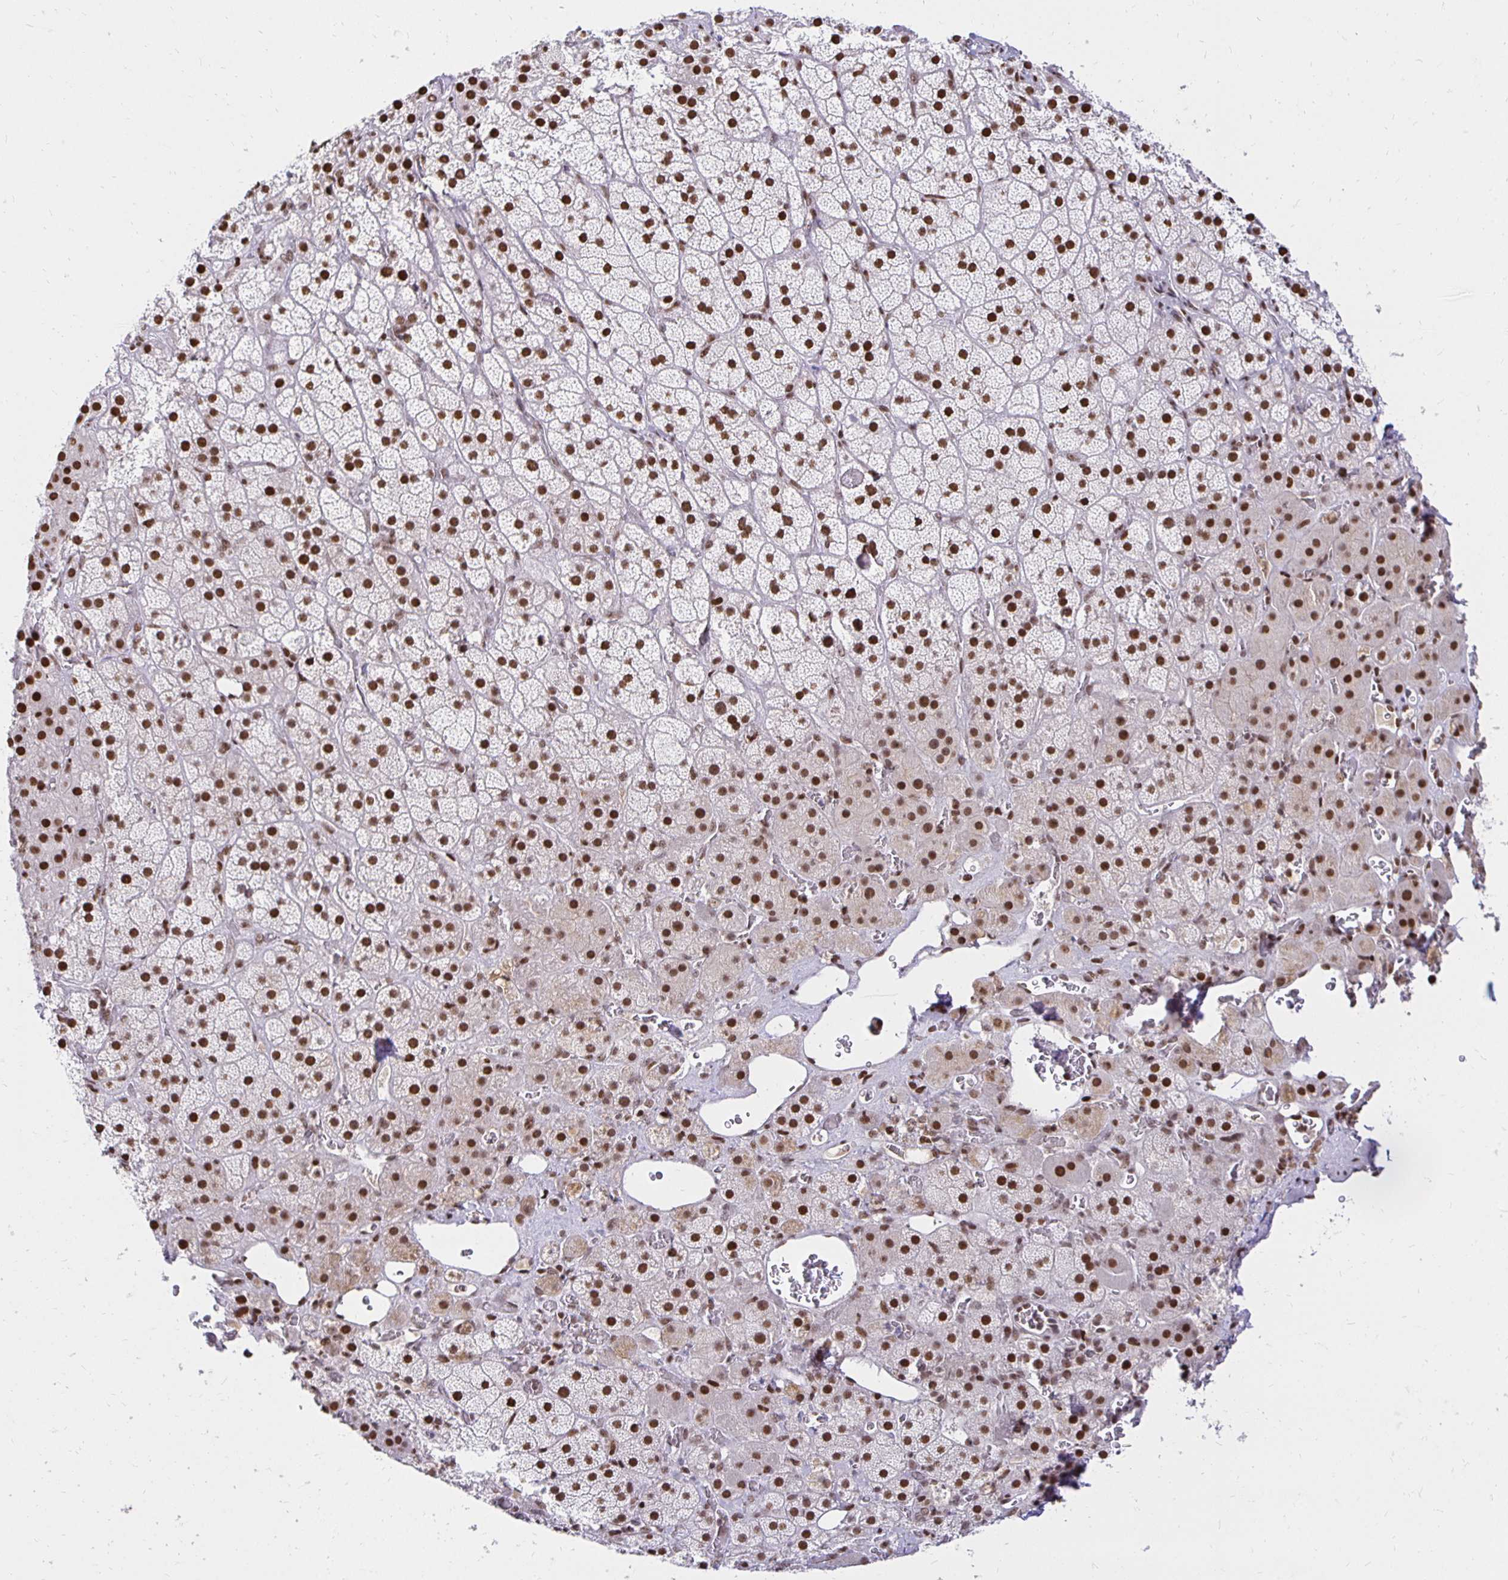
{"staining": {"intensity": "strong", "quantity": ">75%", "location": "nuclear"}, "tissue": "adrenal gland", "cell_type": "Glandular cells", "image_type": "normal", "snomed": [{"axis": "morphology", "description": "Normal tissue, NOS"}, {"axis": "topography", "description": "Adrenal gland"}], "caption": "The photomicrograph exhibits a brown stain indicating the presence of a protein in the nuclear of glandular cells in adrenal gland. (Stains: DAB in brown, nuclei in blue, Microscopy: brightfield microscopy at high magnification).", "gene": "ZNF579", "patient": {"sex": "male", "age": 57}}